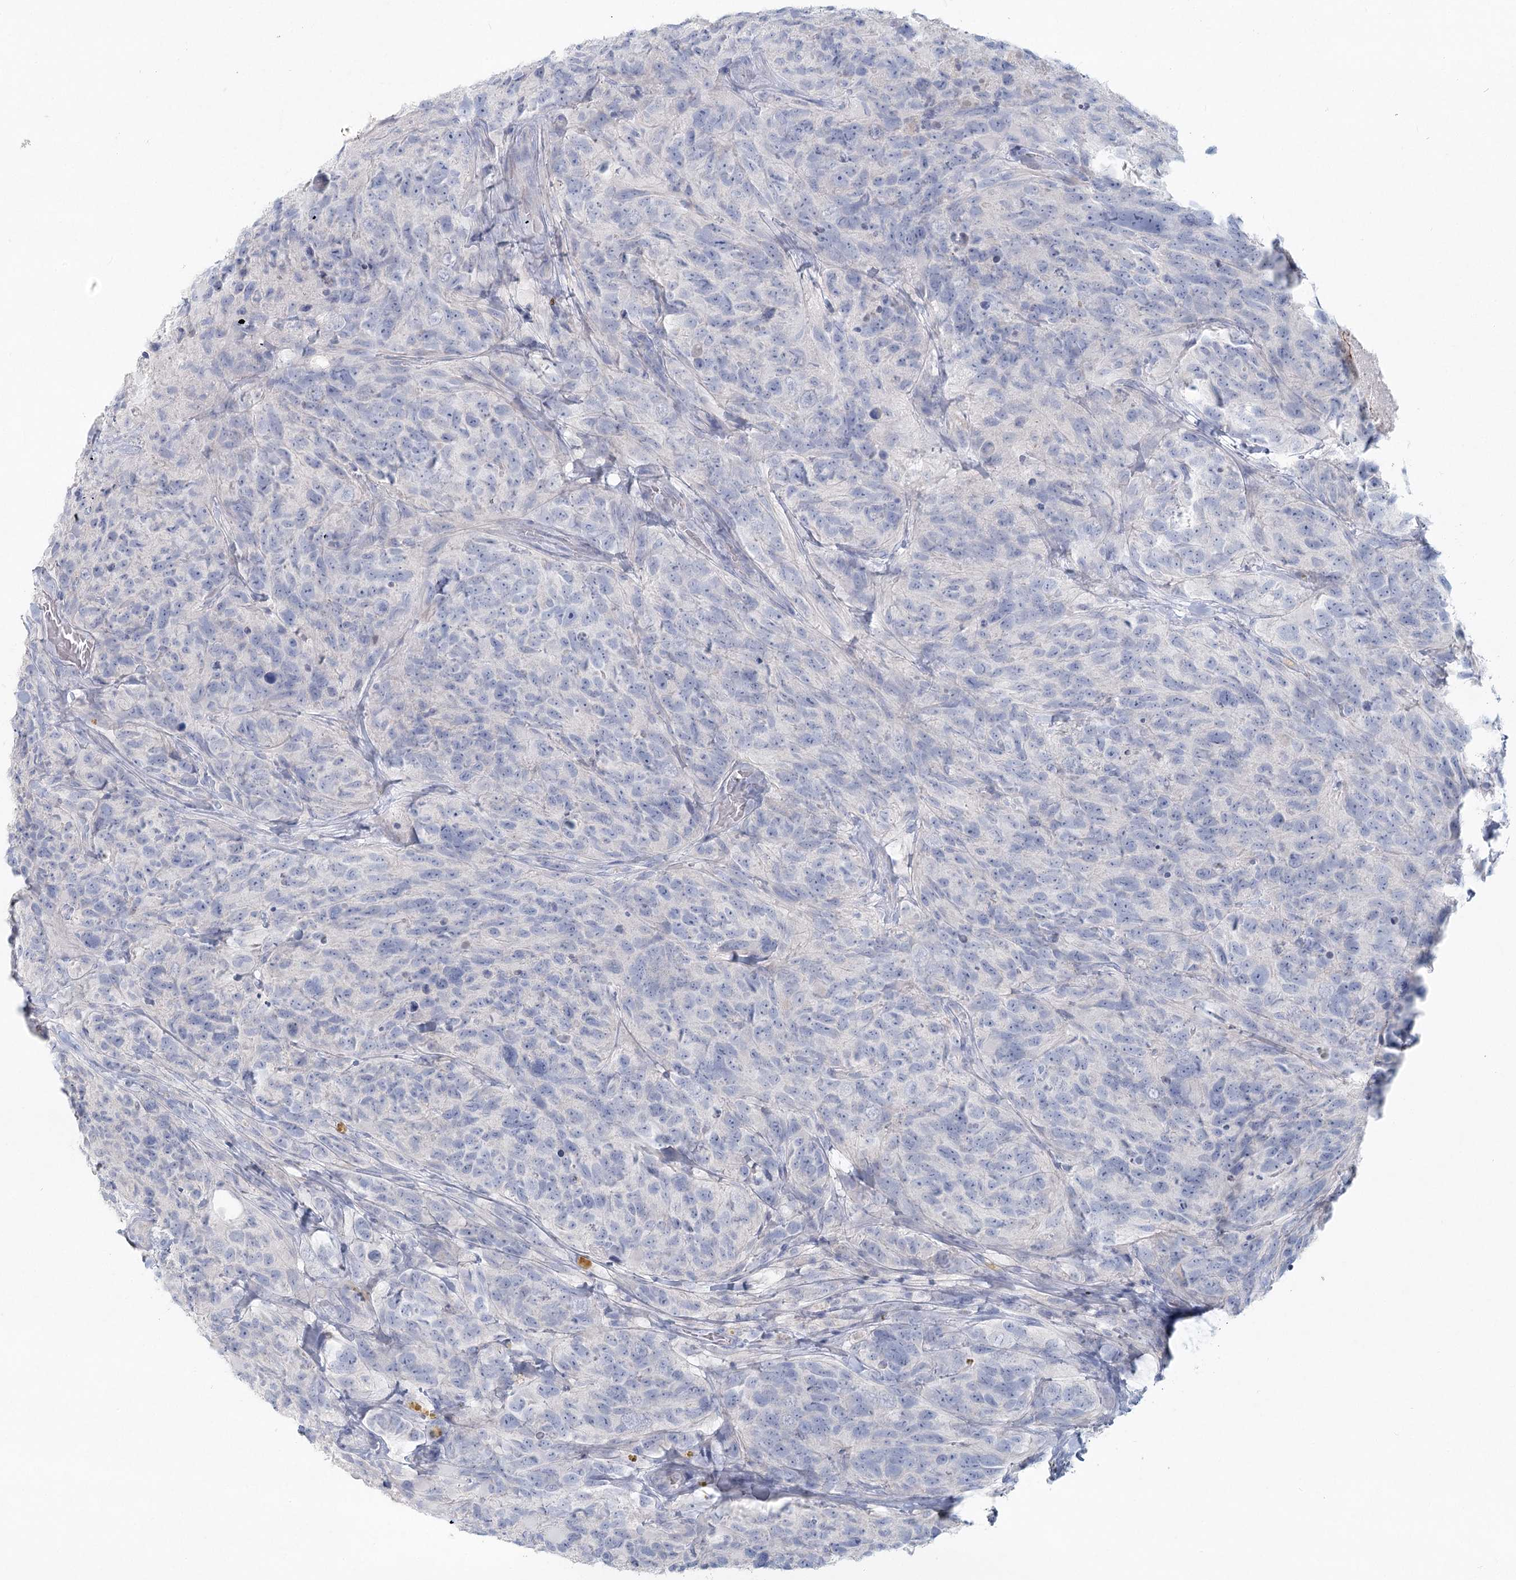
{"staining": {"intensity": "negative", "quantity": "none", "location": "none"}, "tissue": "glioma", "cell_type": "Tumor cells", "image_type": "cancer", "snomed": [{"axis": "morphology", "description": "Glioma, malignant, High grade"}, {"axis": "topography", "description": "Brain"}], "caption": "DAB immunohistochemical staining of high-grade glioma (malignant) shows no significant expression in tumor cells. Brightfield microscopy of IHC stained with DAB (brown) and hematoxylin (blue), captured at high magnification.", "gene": "LRP2BP", "patient": {"sex": "male", "age": 69}}